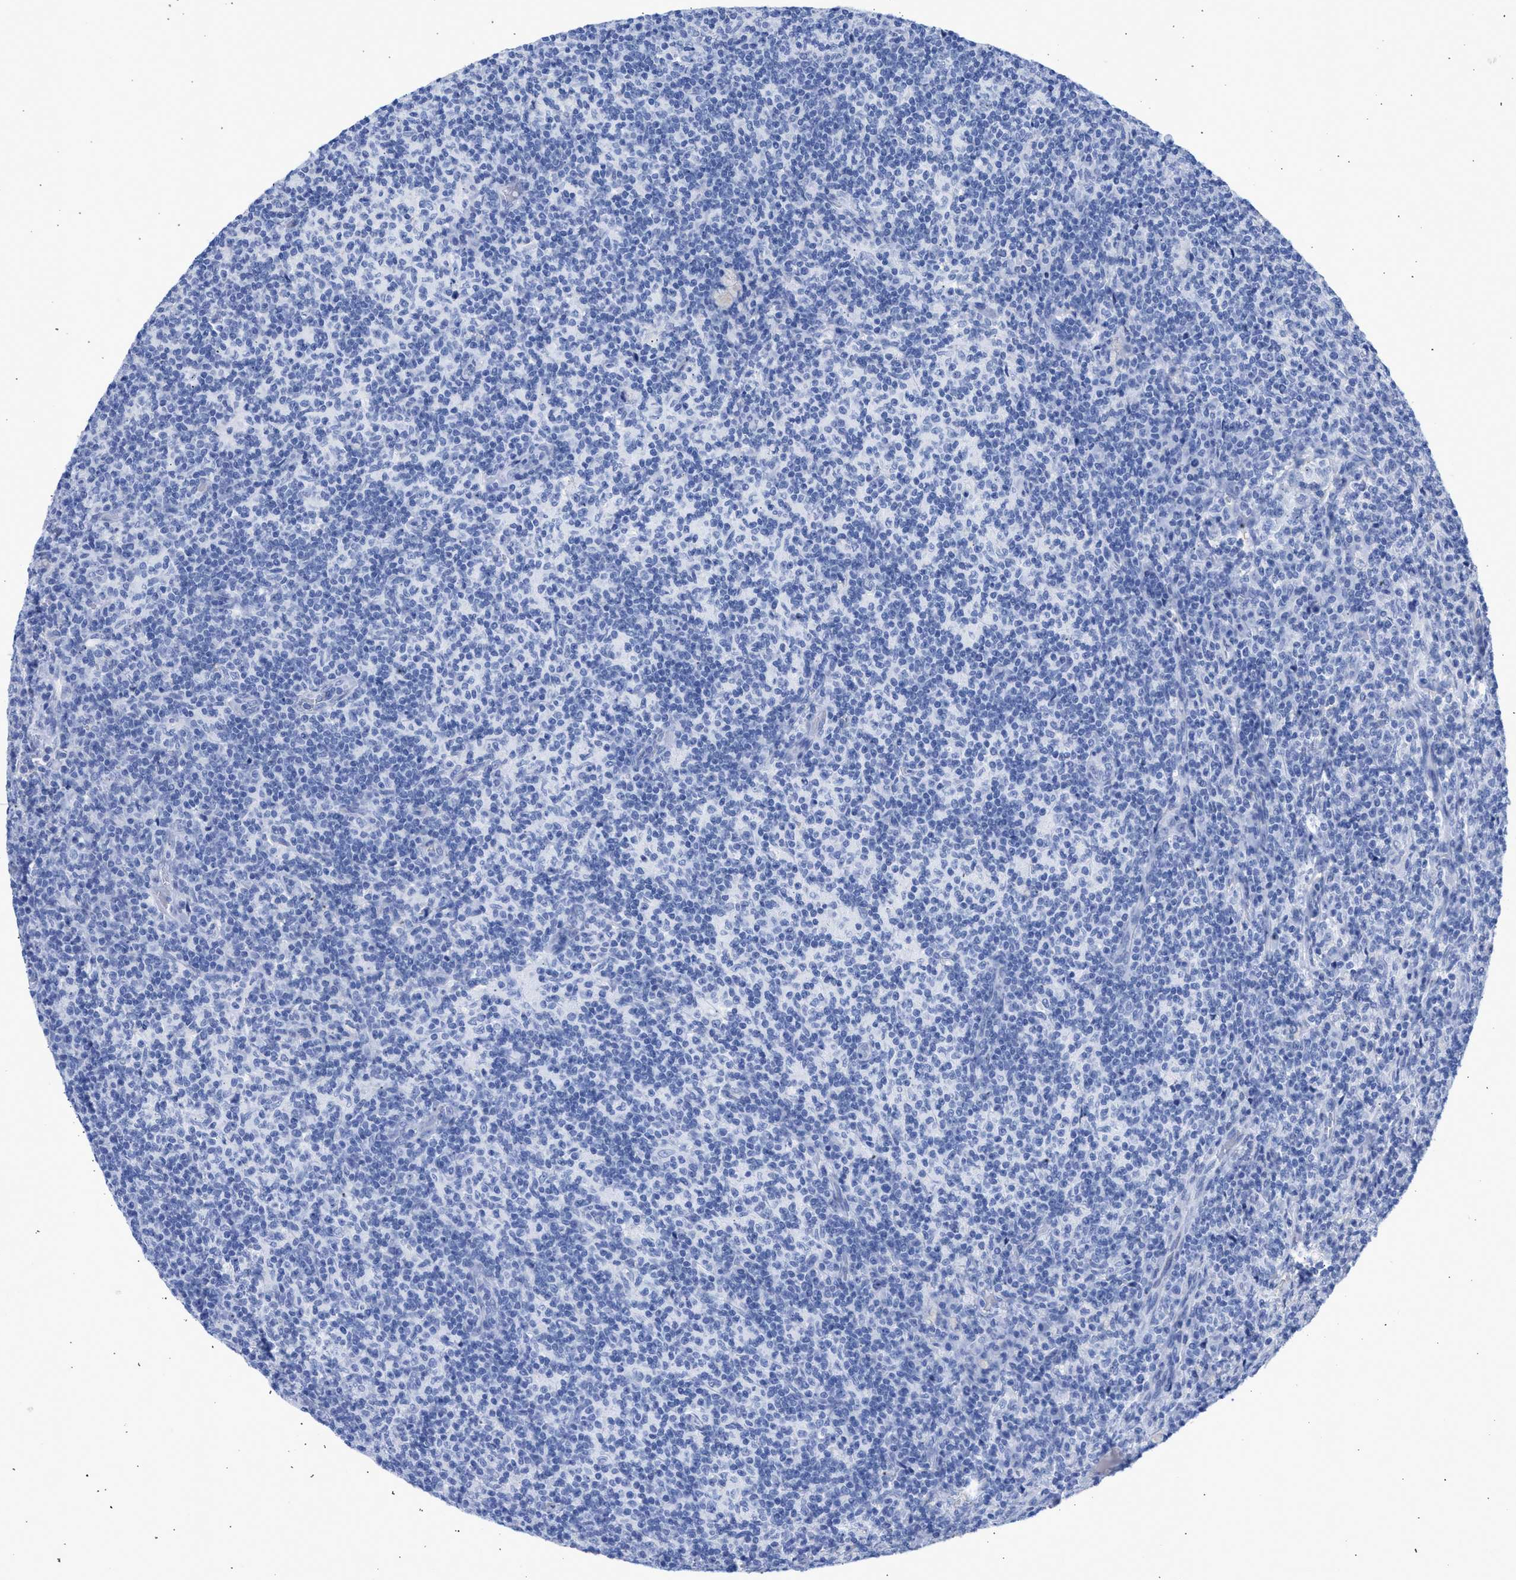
{"staining": {"intensity": "negative", "quantity": "none", "location": "none"}, "tissue": "lymph node", "cell_type": "Germinal center cells", "image_type": "normal", "snomed": [{"axis": "morphology", "description": "Normal tissue, NOS"}, {"axis": "morphology", "description": "Inflammation, NOS"}, {"axis": "topography", "description": "Lymph node"}], "caption": "Human lymph node stained for a protein using IHC demonstrates no staining in germinal center cells.", "gene": "RSPH1", "patient": {"sex": "male", "age": 55}}